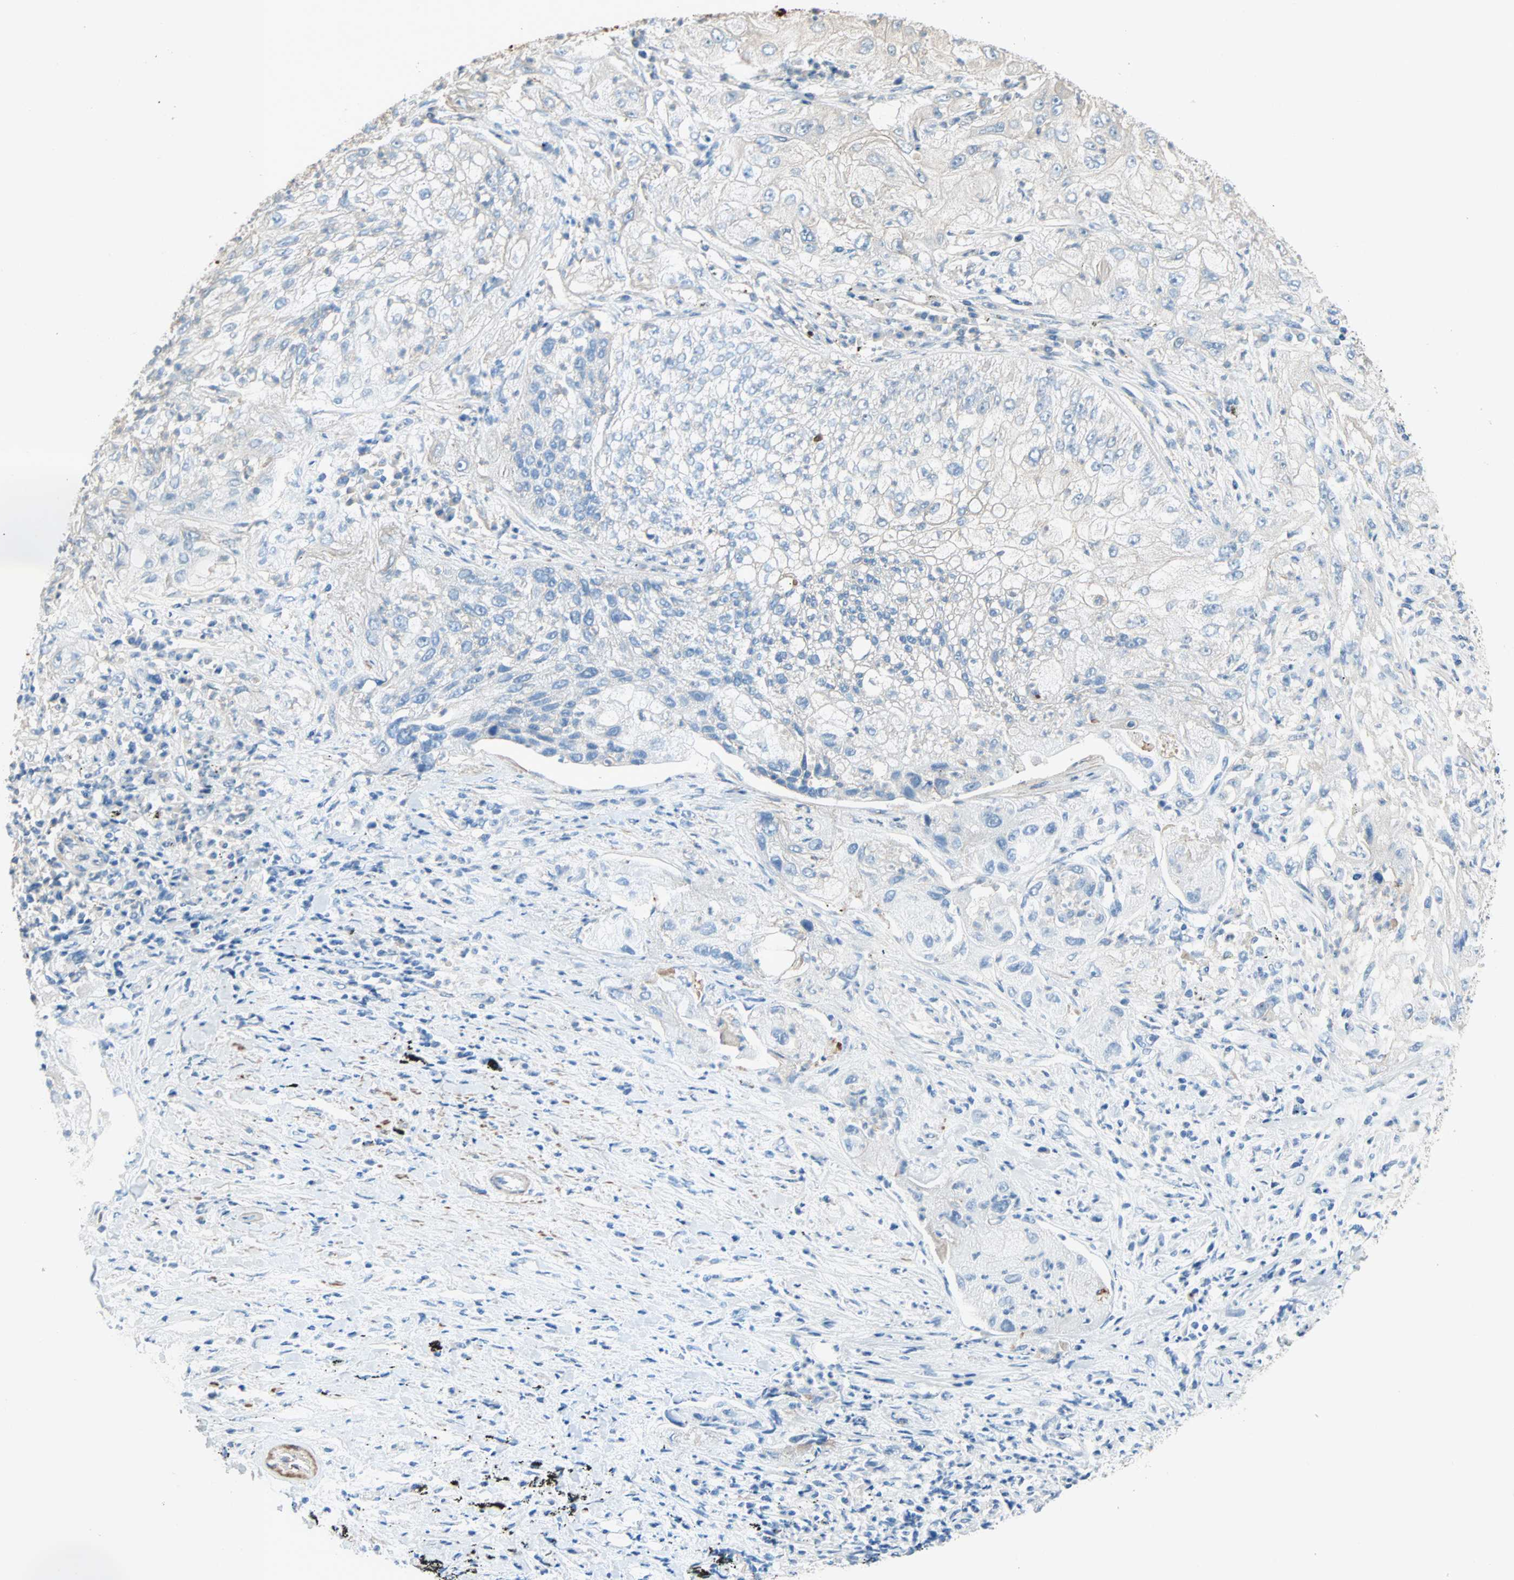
{"staining": {"intensity": "weak", "quantity": "<25%", "location": "cytoplasmic/membranous"}, "tissue": "lung cancer", "cell_type": "Tumor cells", "image_type": "cancer", "snomed": [{"axis": "morphology", "description": "Inflammation, NOS"}, {"axis": "morphology", "description": "Squamous cell carcinoma, NOS"}, {"axis": "topography", "description": "Lymph node"}, {"axis": "topography", "description": "Soft tissue"}, {"axis": "topography", "description": "Lung"}], "caption": "This is an immunohistochemistry (IHC) image of human lung squamous cell carcinoma. There is no expression in tumor cells.", "gene": "ACVRL1", "patient": {"sex": "male", "age": 66}}